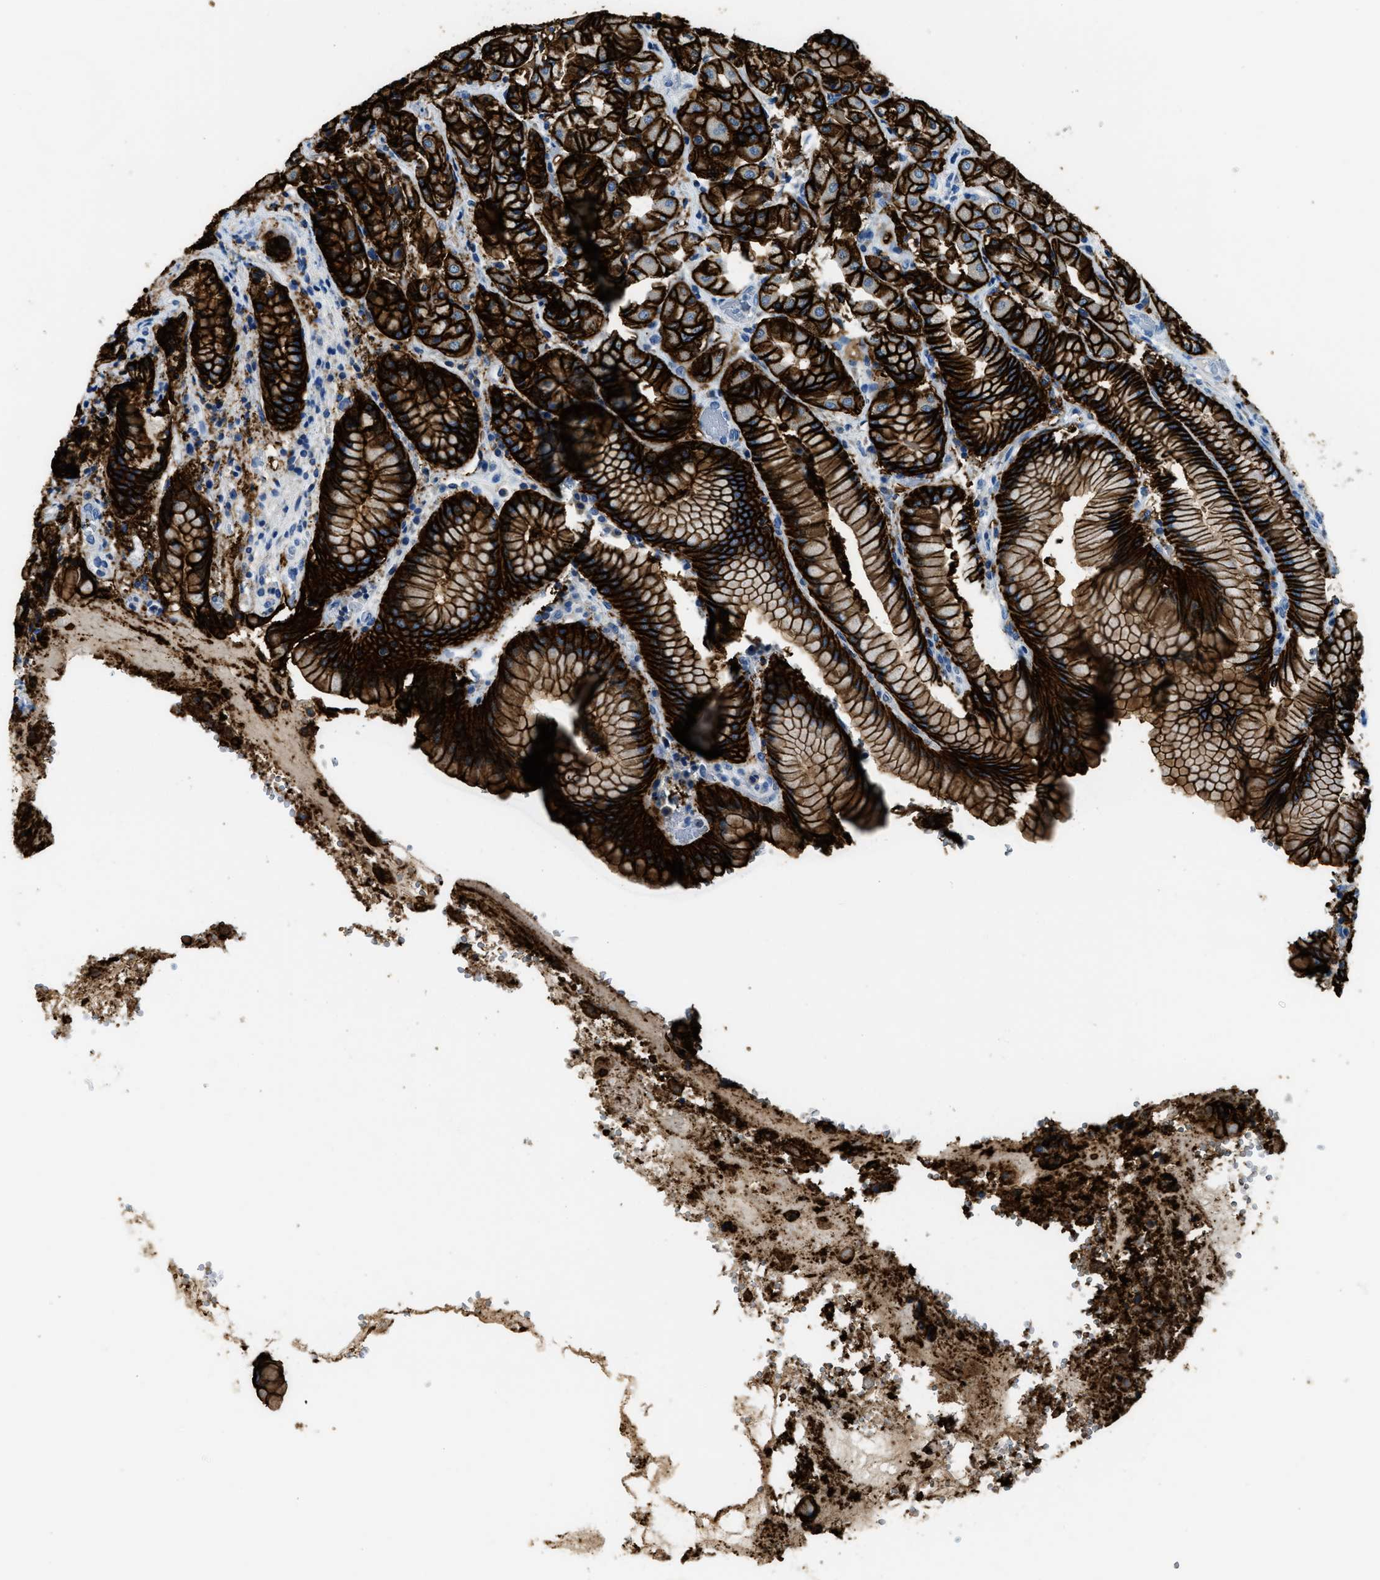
{"staining": {"intensity": "strong", "quantity": ">75%", "location": "cytoplasmic/membranous"}, "tissue": "stomach", "cell_type": "Glandular cells", "image_type": "normal", "snomed": [{"axis": "morphology", "description": "Normal tissue, NOS"}, {"axis": "topography", "description": "Stomach"}, {"axis": "topography", "description": "Stomach, lower"}], "caption": "Immunohistochemical staining of benign stomach reveals >75% levels of strong cytoplasmic/membranous protein positivity in about >75% of glandular cells.", "gene": "CLDN18", "patient": {"sex": "female", "age": 56}}